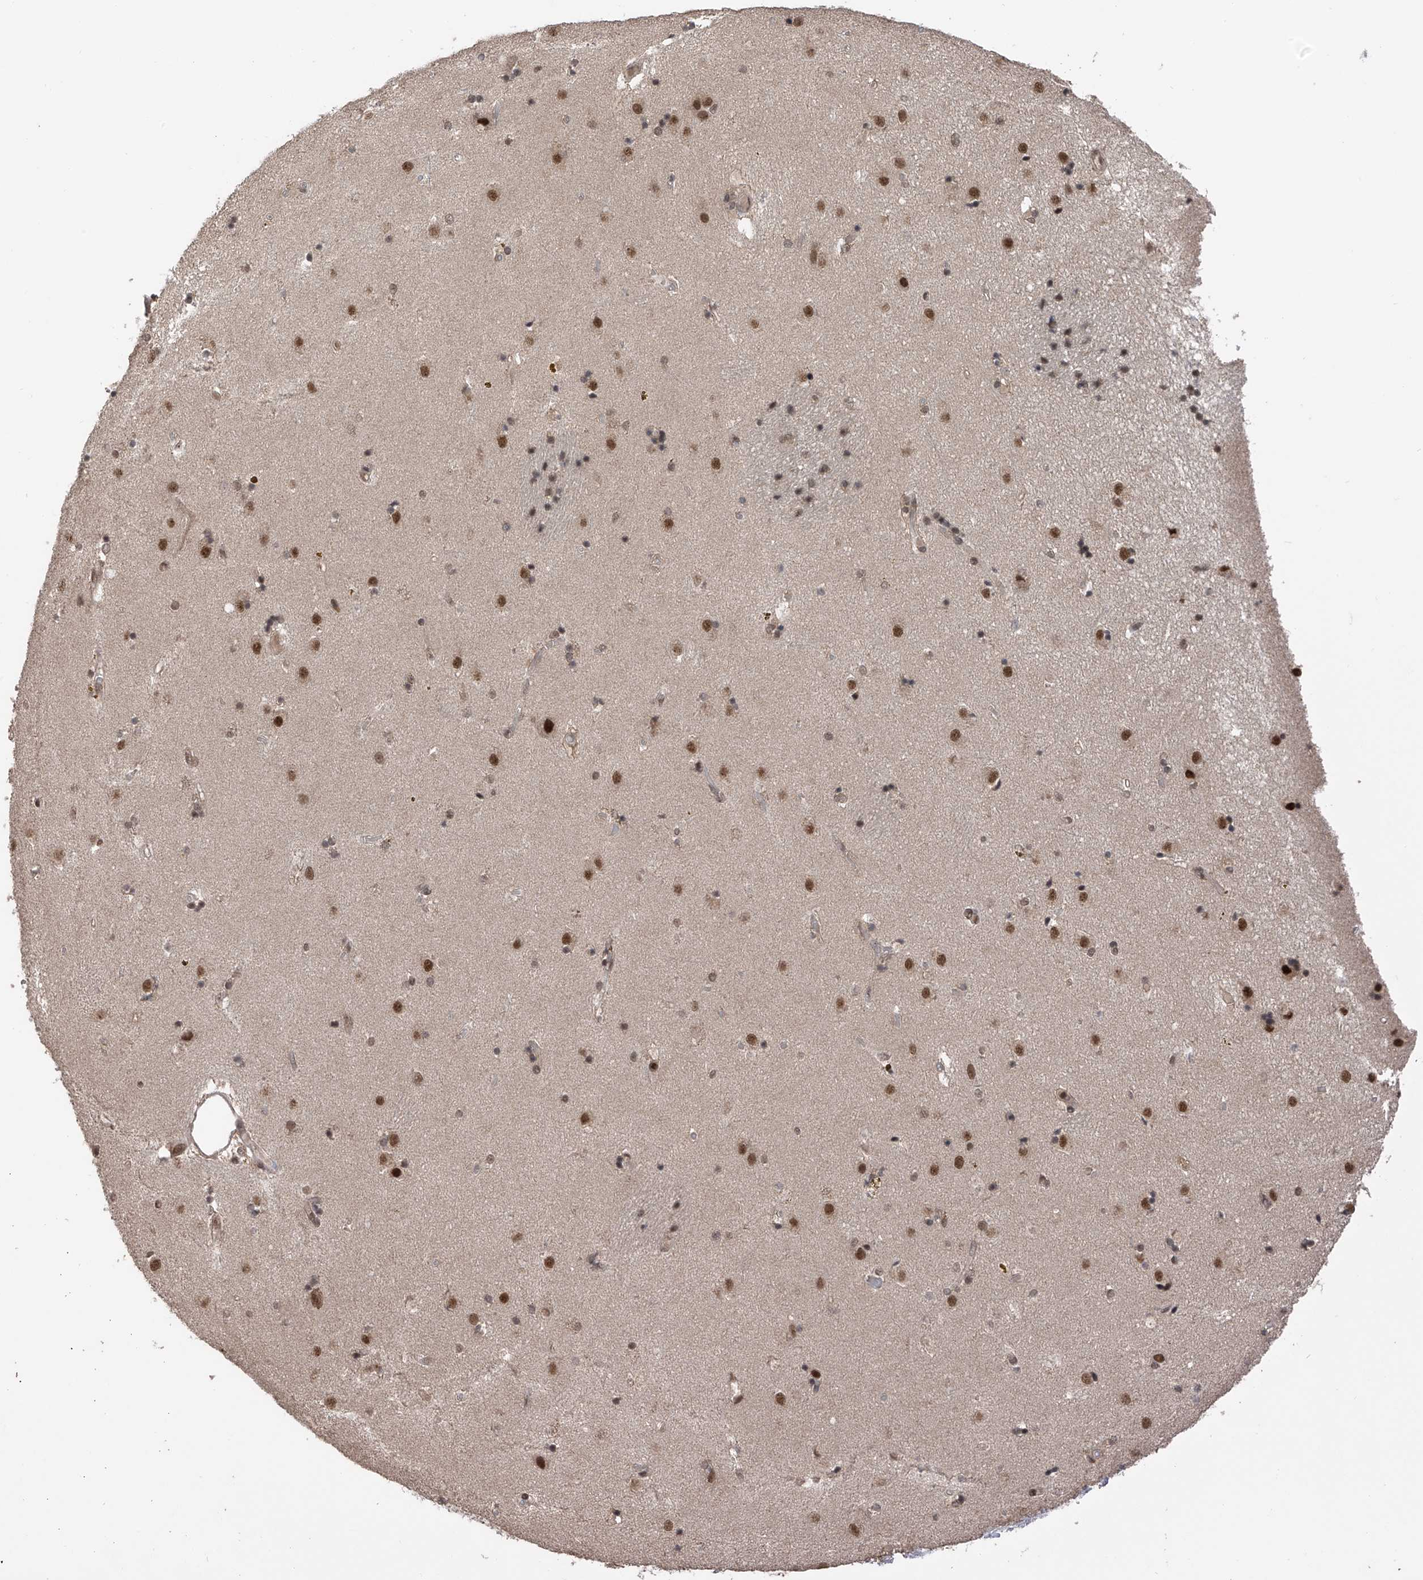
{"staining": {"intensity": "weak", "quantity": "<25%", "location": "nuclear"}, "tissue": "caudate", "cell_type": "Glial cells", "image_type": "normal", "snomed": [{"axis": "morphology", "description": "Normal tissue, NOS"}, {"axis": "topography", "description": "Lateral ventricle wall"}], "caption": "Immunohistochemistry (IHC) of normal caudate exhibits no staining in glial cells.", "gene": "DNAJC9", "patient": {"sex": "male", "age": 70}}